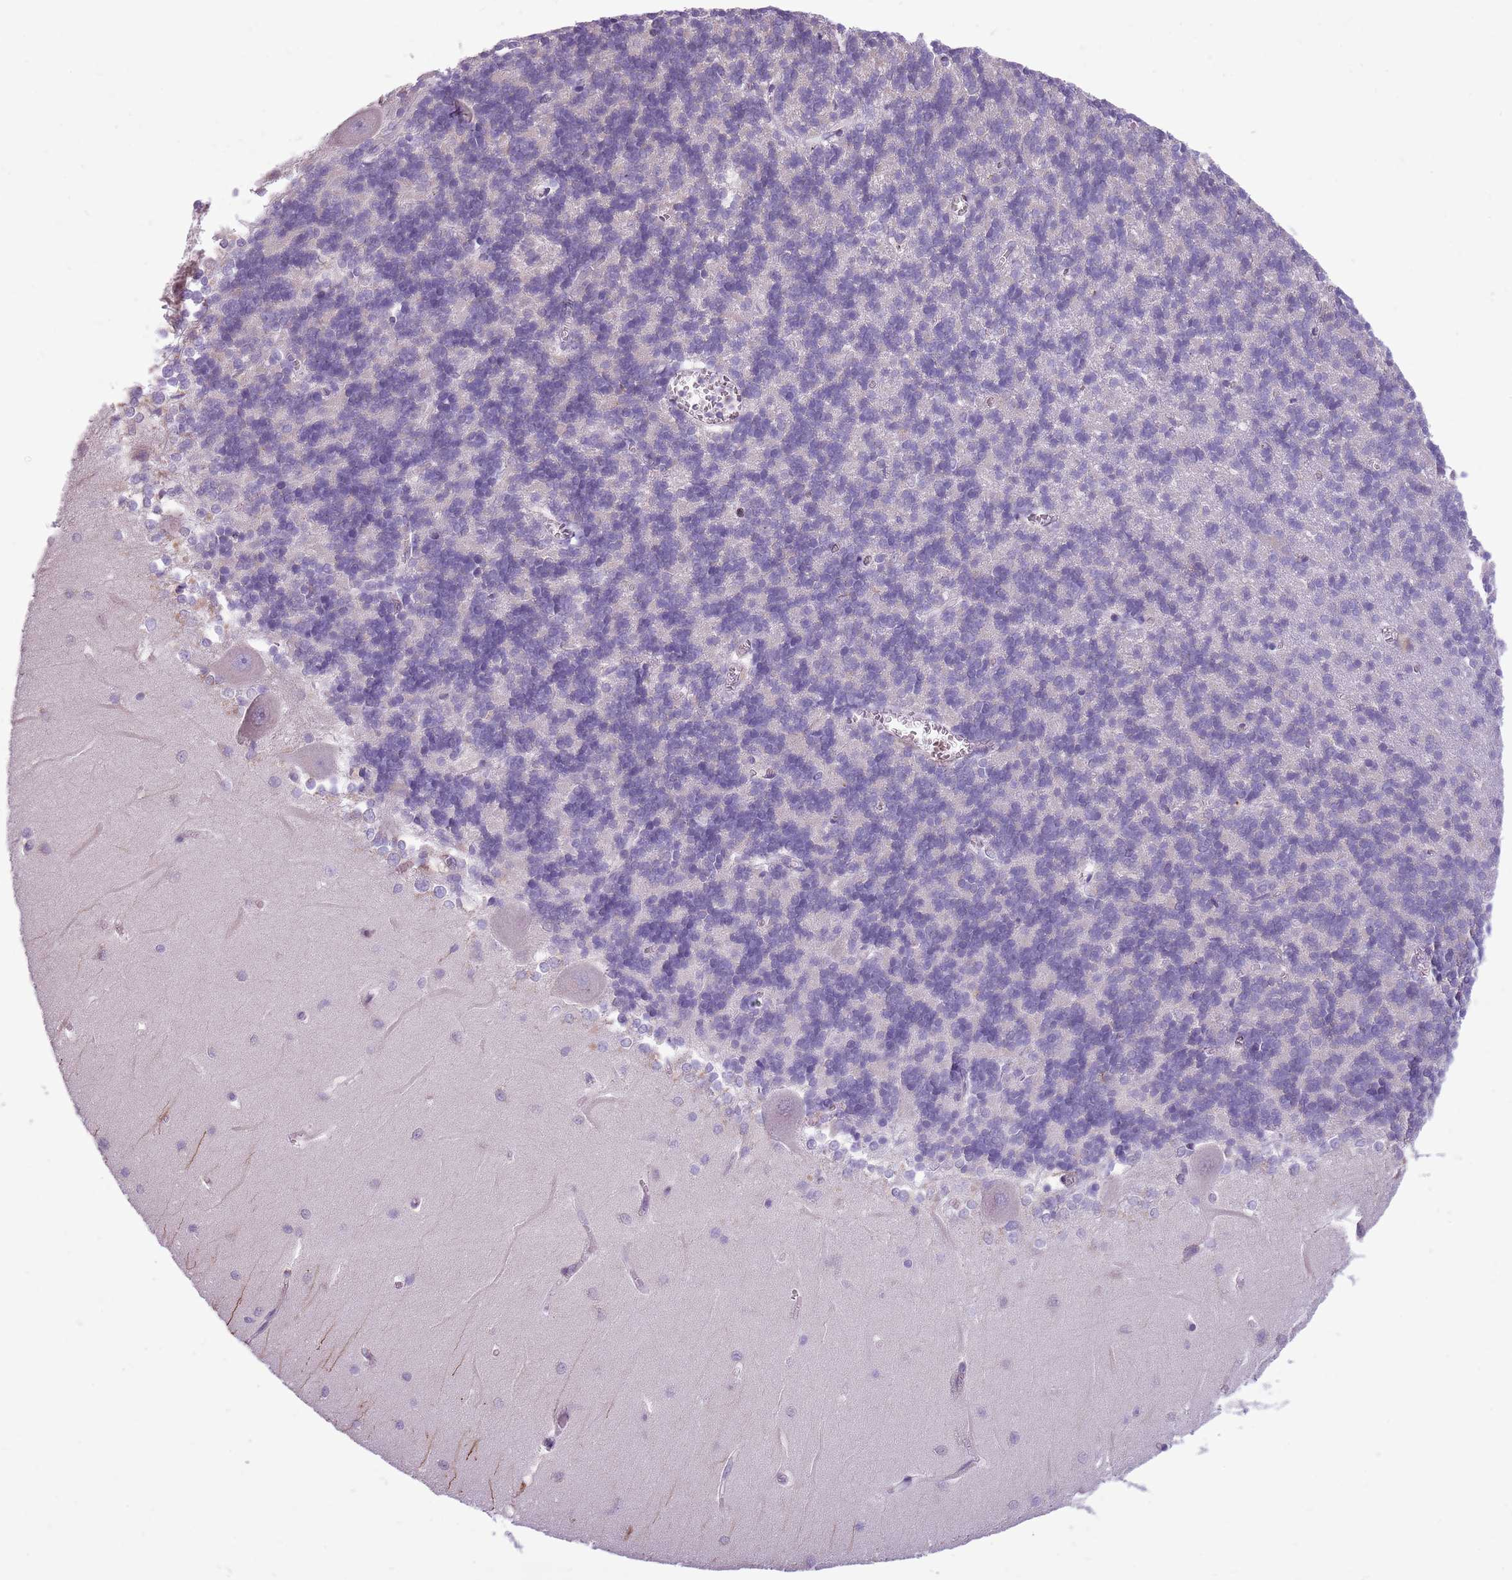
{"staining": {"intensity": "negative", "quantity": "none", "location": "none"}, "tissue": "cerebellum", "cell_type": "Cells in granular layer", "image_type": "normal", "snomed": [{"axis": "morphology", "description": "Normal tissue, NOS"}, {"axis": "topography", "description": "Cerebellum"}], "caption": "Cerebellum was stained to show a protein in brown. There is no significant expression in cells in granular layer. (Brightfield microscopy of DAB IHC at high magnification).", "gene": "KCTD19", "patient": {"sex": "male", "age": 37}}